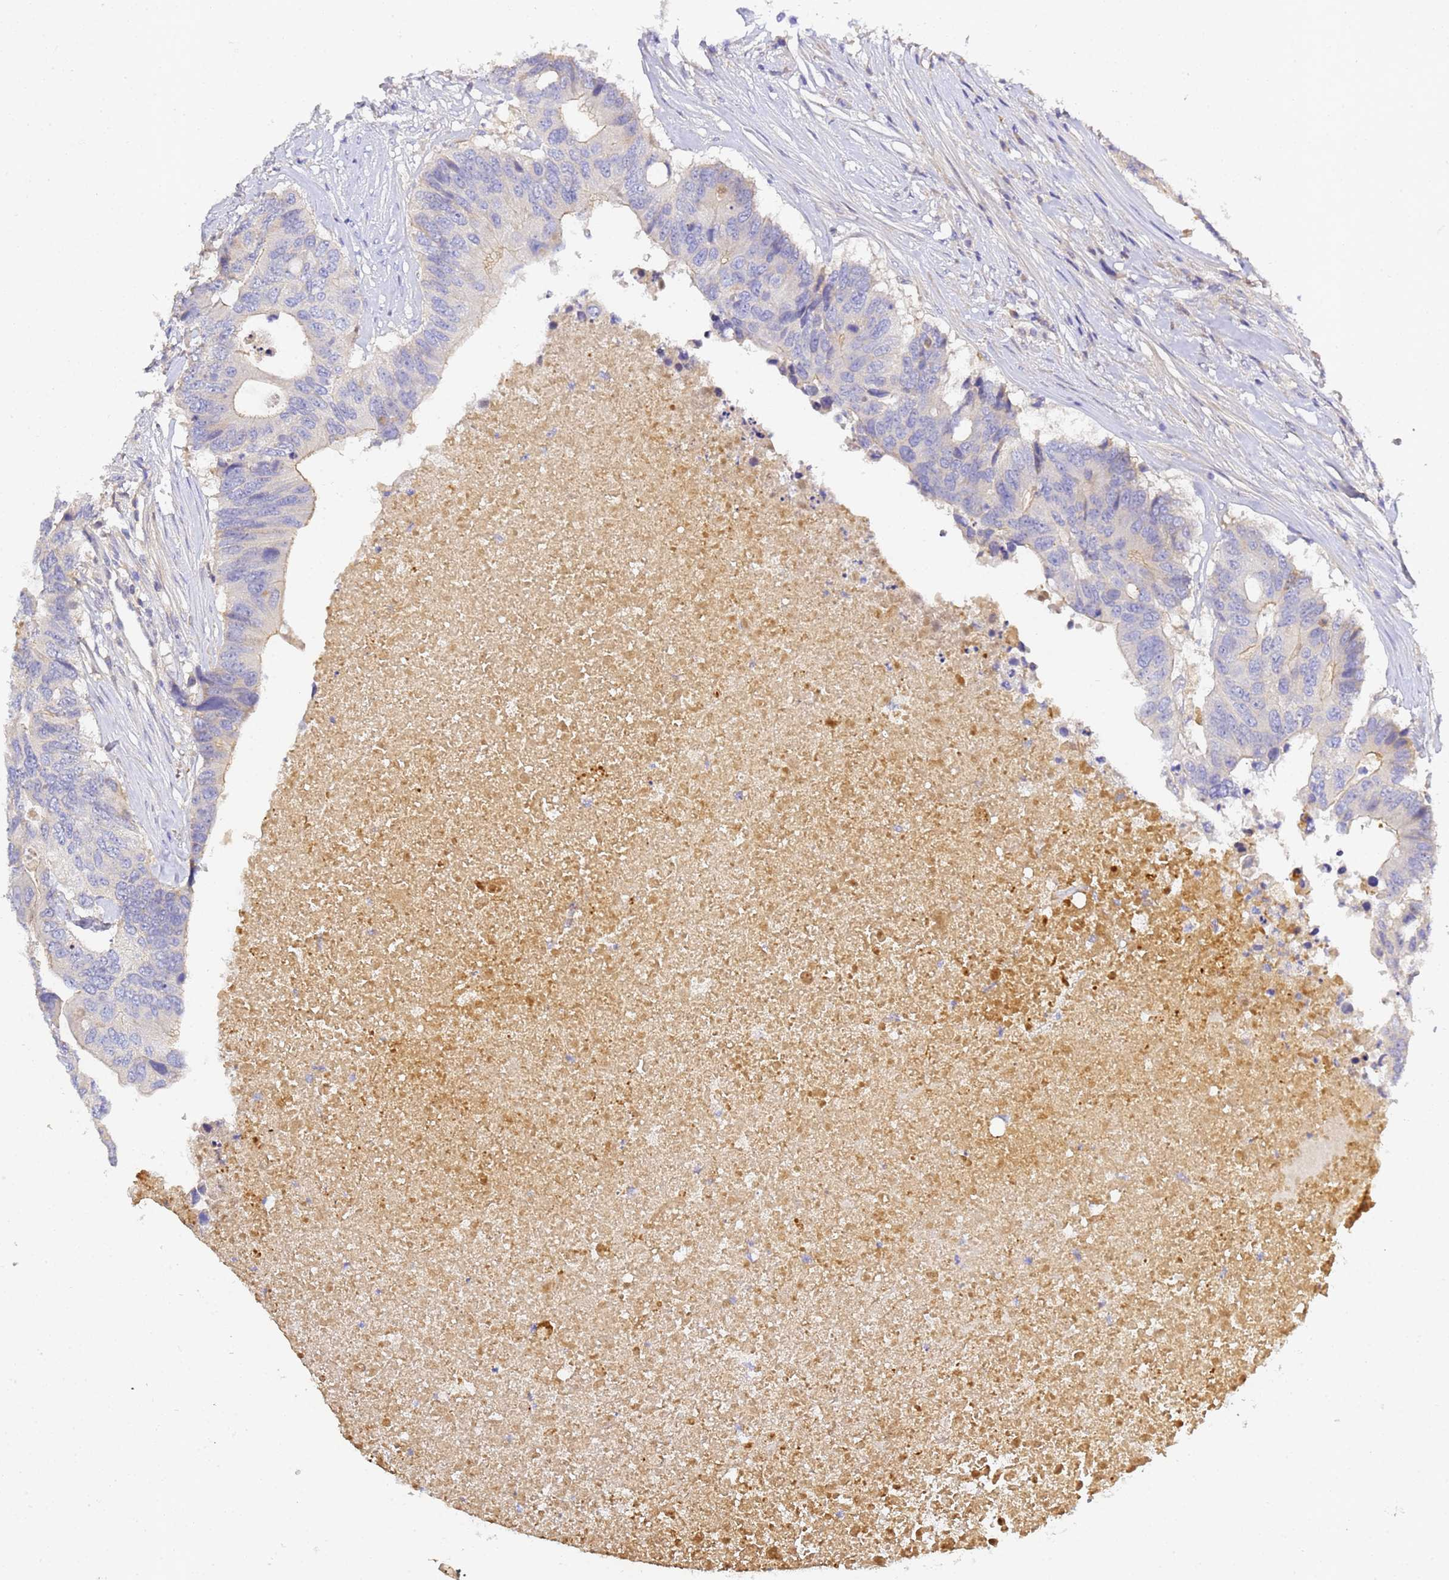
{"staining": {"intensity": "weak", "quantity": "<25%", "location": "cytoplasmic/membranous"}, "tissue": "colorectal cancer", "cell_type": "Tumor cells", "image_type": "cancer", "snomed": [{"axis": "morphology", "description": "Adenocarcinoma, NOS"}, {"axis": "topography", "description": "Colon"}], "caption": "High magnification brightfield microscopy of colorectal adenocarcinoma stained with DAB (brown) and counterstained with hematoxylin (blue): tumor cells show no significant staining. (DAB (3,3'-diaminobenzidine) immunohistochemistry, high magnification).", "gene": "CFH", "patient": {"sex": "male", "age": 71}}